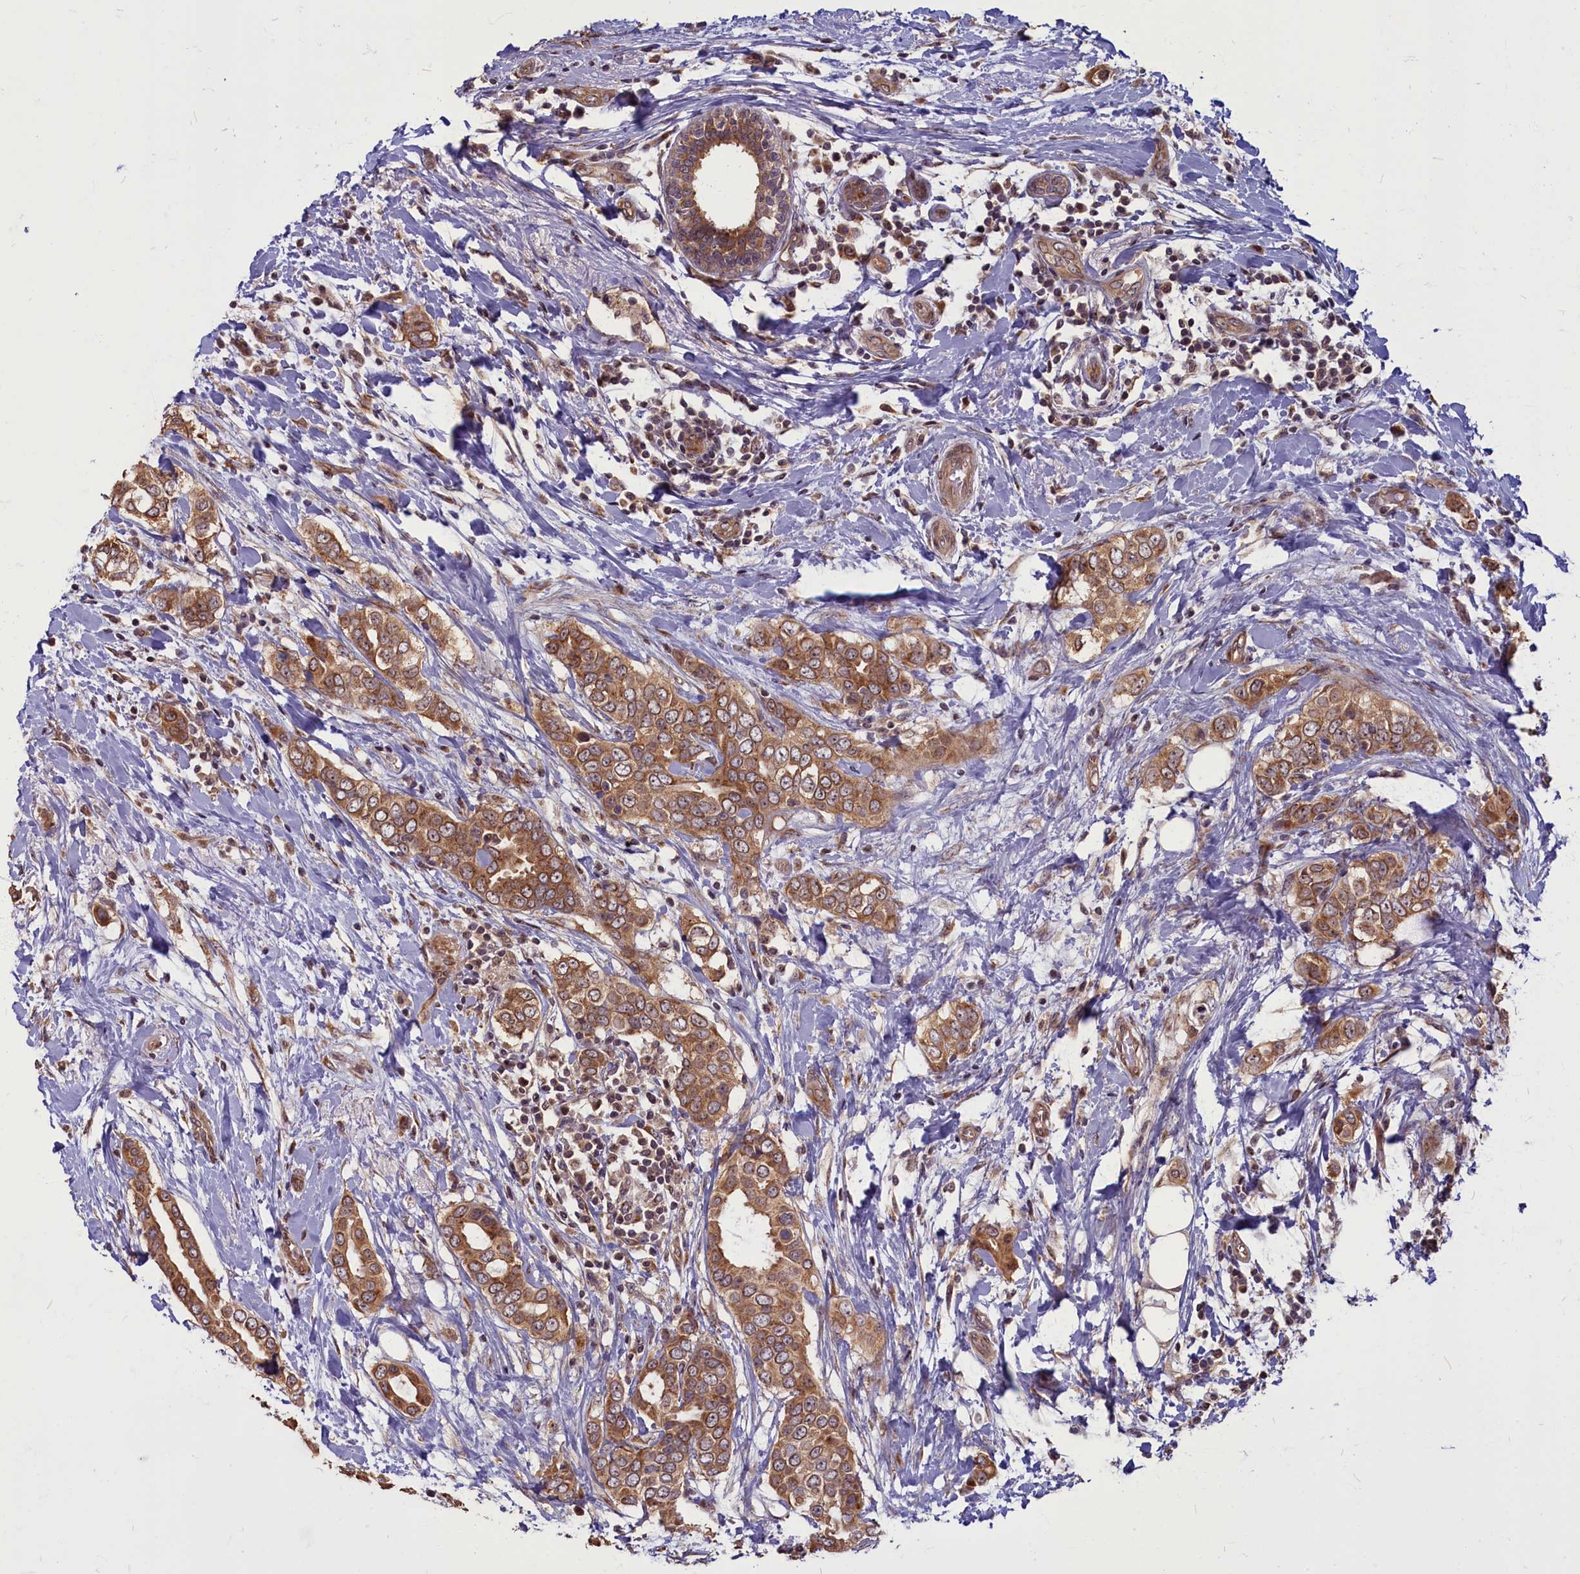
{"staining": {"intensity": "strong", "quantity": ">75%", "location": "cytoplasmic/membranous"}, "tissue": "breast cancer", "cell_type": "Tumor cells", "image_type": "cancer", "snomed": [{"axis": "morphology", "description": "Lobular carcinoma"}, {"axis": "topography", "description": "Breast"}], "caption": "Immunohistochemistry (IHC) (DAB) staining of breast cancer displays strong cytoplasmic/membranous protein positivity in approximately >75% of tumor cells.", "gene": "MYCBP", "patient": {"sex": "female", "age": 51}}